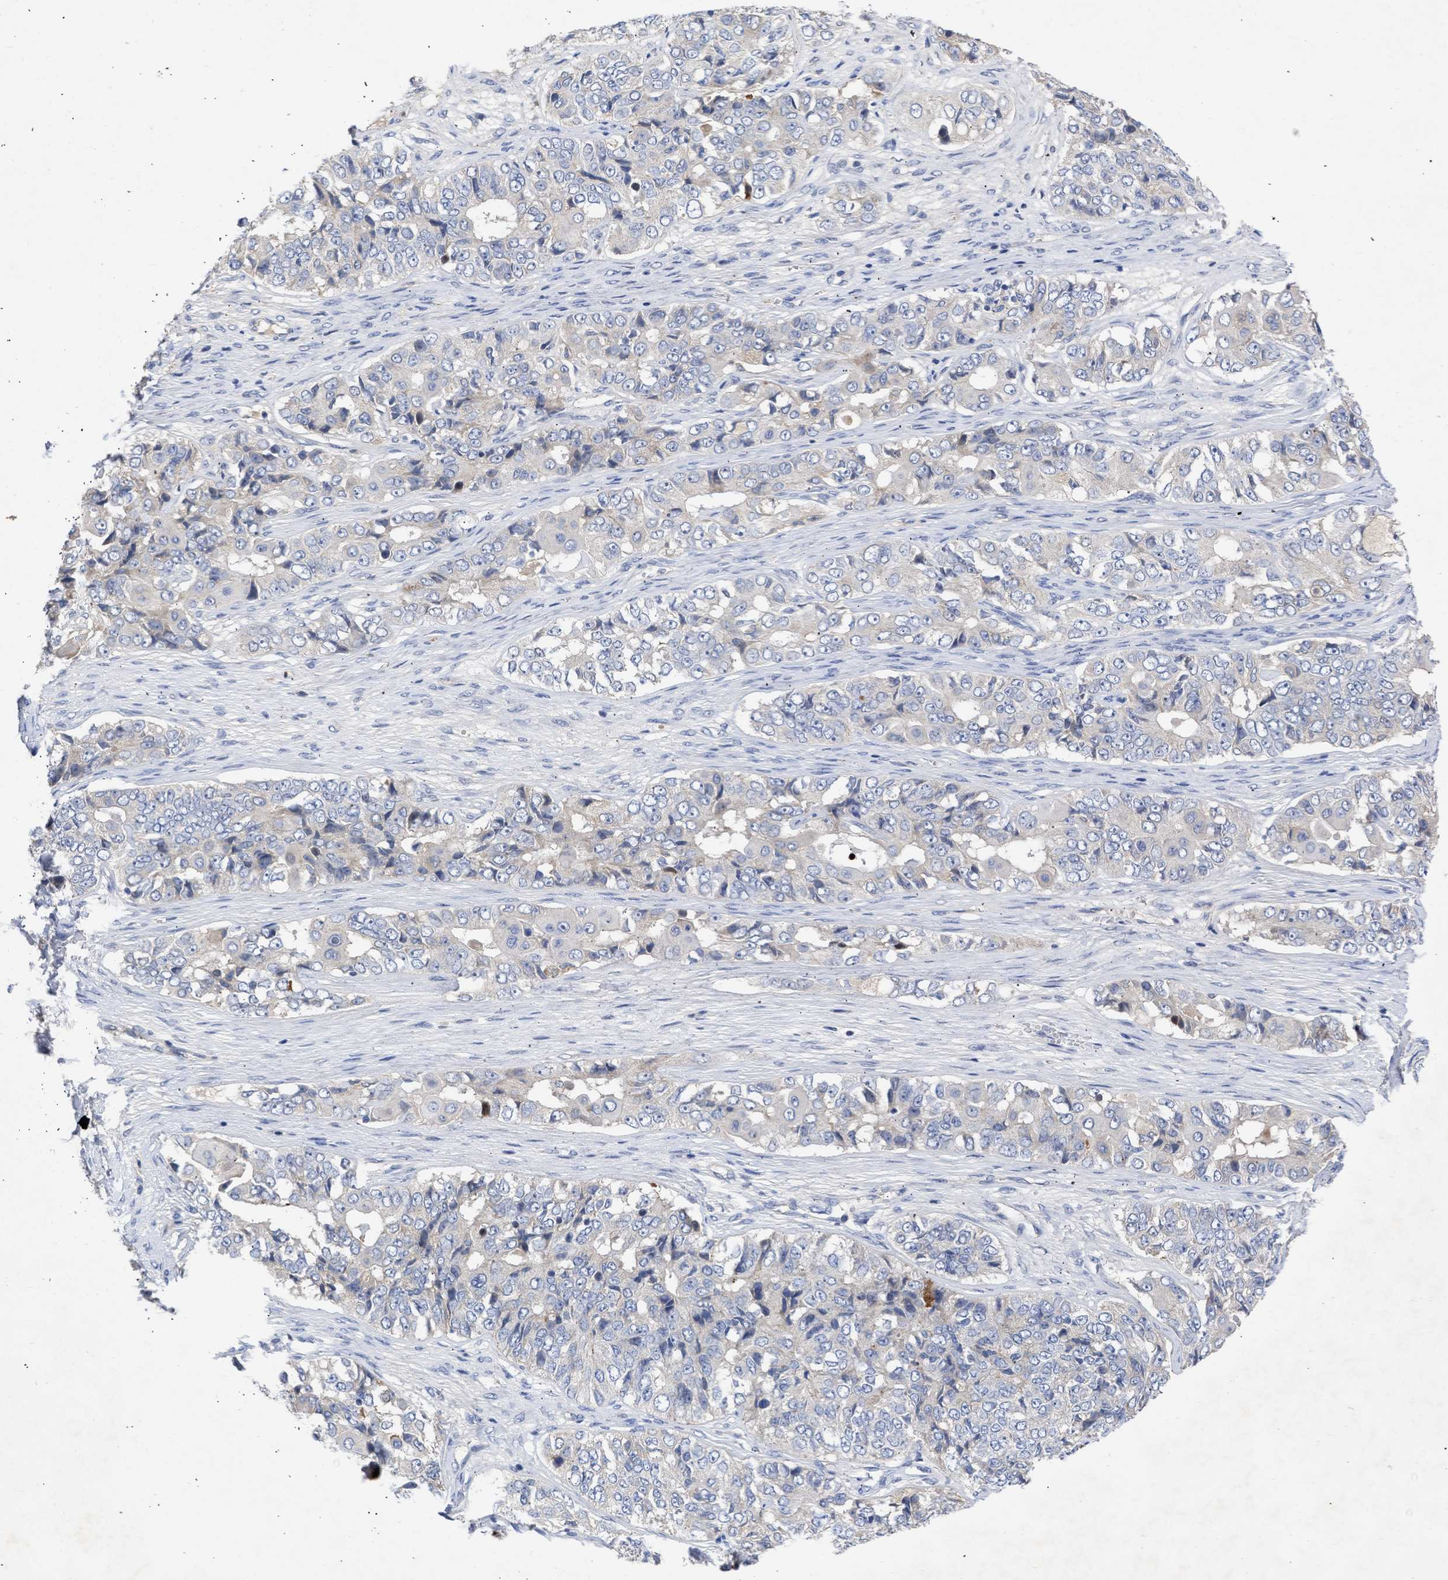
{"staining": {"intensity": "negative", "quantity": "none", "location": "none"}, "tissue": "ovarian cancer", "cell_type": "Tumor cells", "image_type": "cancer", "snomed": [{"axis": "morphology", "description": "Carcinoma, endometroid"}, {"axis": "topography", "description": "Ovary"}], "caption": "This is a micrograph of immunohistochemistry staining of endometroid carcinoma (ovarian), which shows no expression in tumor cells. The staining was performed using DAB (3,3'-diaminobenzidine) to visualize the protein expression in brown, while the nuclei were stained in blue with hematoxylin (Magnification: 20x).", "gene": "ARHGEF4", "patient": {"sex": "female", "age": 51}}